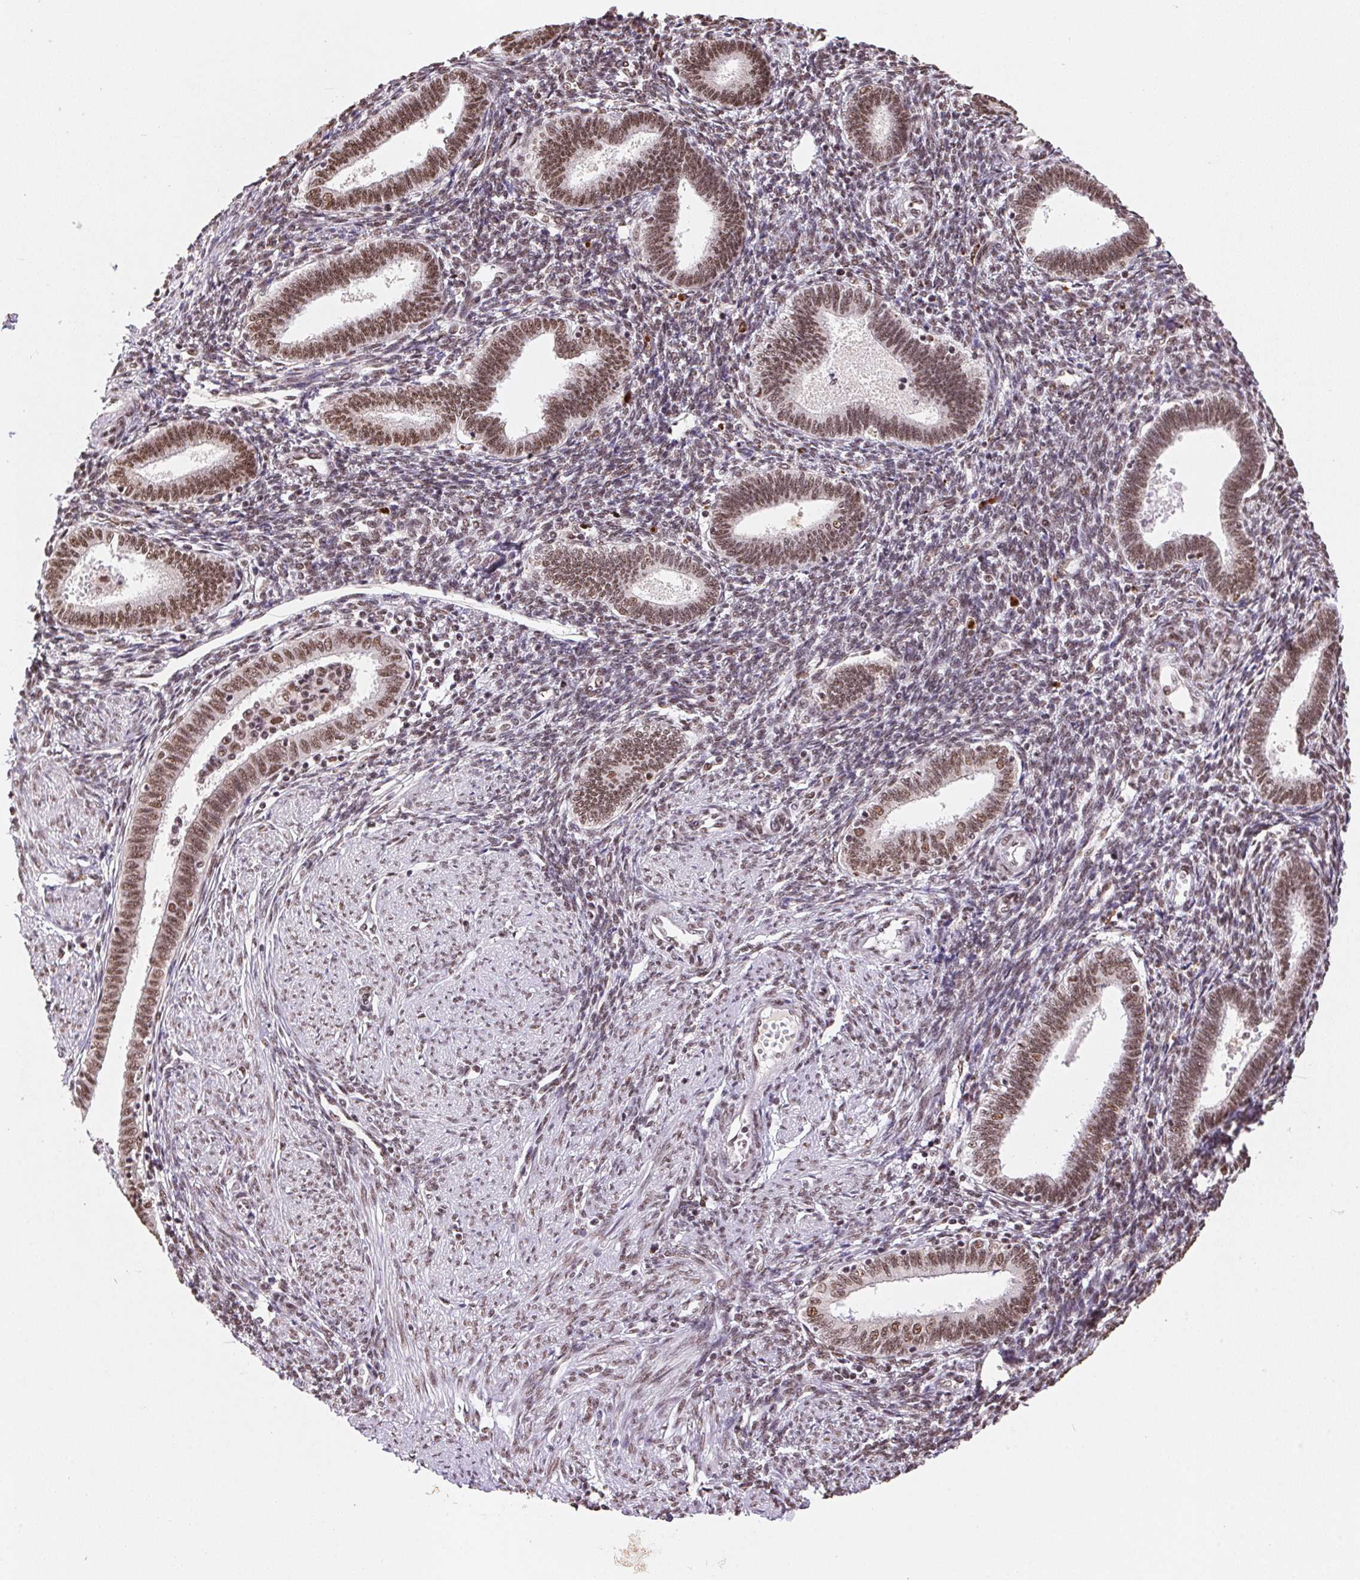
{"staining": {"intensity": "moderate", "quantity": "25%-75%", "location": "nuclear"}, "tissue": "endometrium", "cell_type": "Cells in endometrial stroma", "image_type": "normal", "snomed": [{"axis": "morphology", "description": "Normal tissue, NOS"}, {"axis": "topography", "description": "Endometrium"}], "caption": "Immunohistochemical staining of benign human endometrium reveals 25%-75% levels of moderate nuclear protein positivity in about 25%-75% of cells in endometrial stroma.", "gene": "SNRPG", "patient": {"sex": "female", "age": 42}}